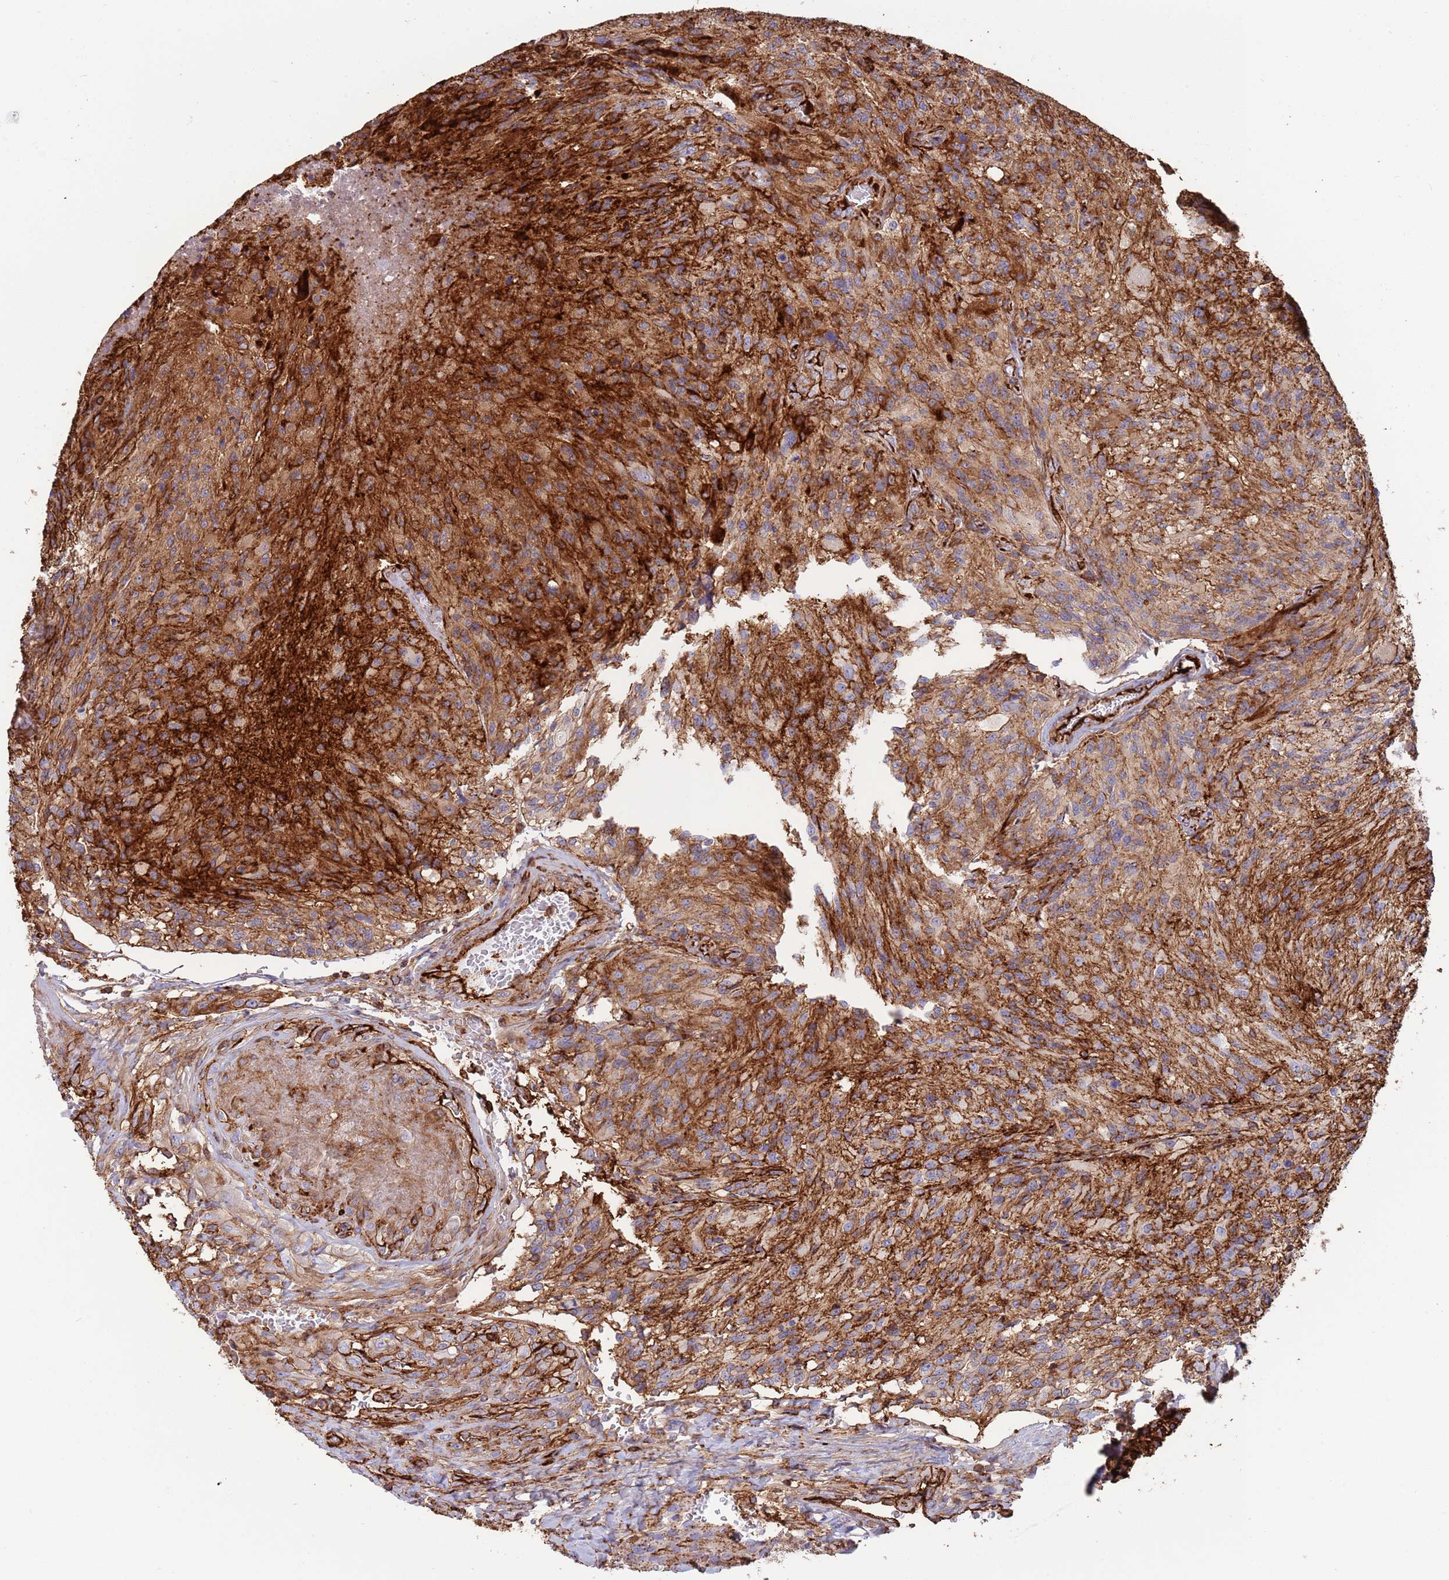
{"staining": {"intensity": "strong", "quantity": "25%-75%", "location": "cytoplasmic/membranous"}, "tissue": "glioma", "cell_type": "Tumor cells", "image_type": "cancer", "snomed": [{"axis": "morphology", "description": "Normal tissue, NOS"}, {"axis": "morphology", "description": "Glioma, malignant, High grade"}, {"axis": "topography", "description": "Cerebral cortex"}], "caption": "Approximately 25%-75% of tumor cells in human high-grade glioma (malignant) show strong cytoplasmic/membranous protein positivity as visualized by brown immunohistochemical staining.", "gene": "KBTBD7", "patient": {"sex": "male", "age": 56}}